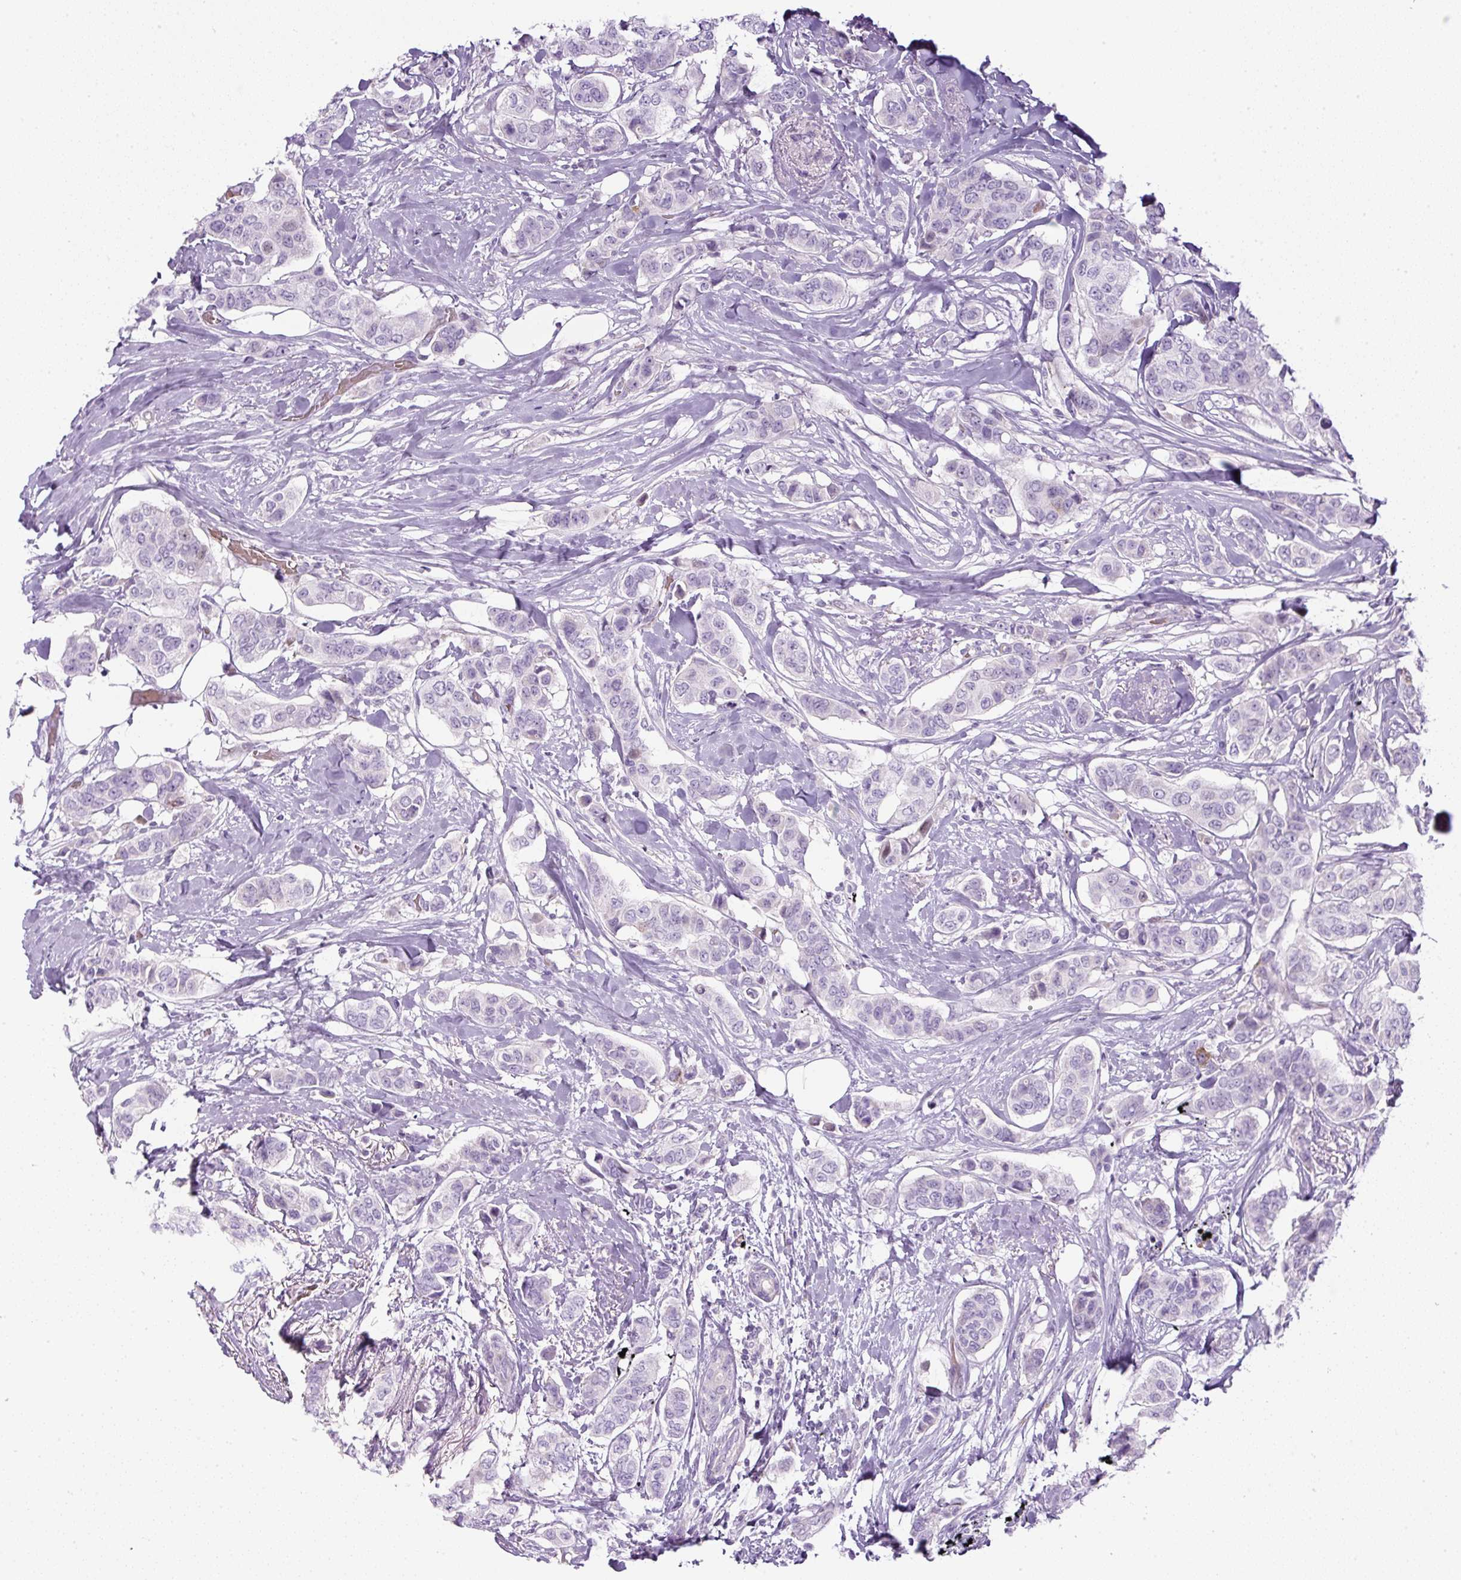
{"staining": {"intensity": "negative", "quantity": "none", "location": "none"}, "tissue": "breast cancer", "cell_type": "Tumor cells", "image_type": "cancer", "snomed": [{"axis": "morphology", "description": "Lobular carcinoma"}, {"axis": "topography", "description": "Breast"}], "caption": "Immunohistochemistry (IHC) histopathology image of human lobular carcinoma (breast) stained for a protein (brown), which reveals no positivity in tumor cells. The staining was performed using DAB to visualize the protein expression in brown, while the nuclei were stained in blue with hematoxylin (Magnification: 20x).", "gene": "FGFBP3", "patient": {"sex": "female", "age": 51}}